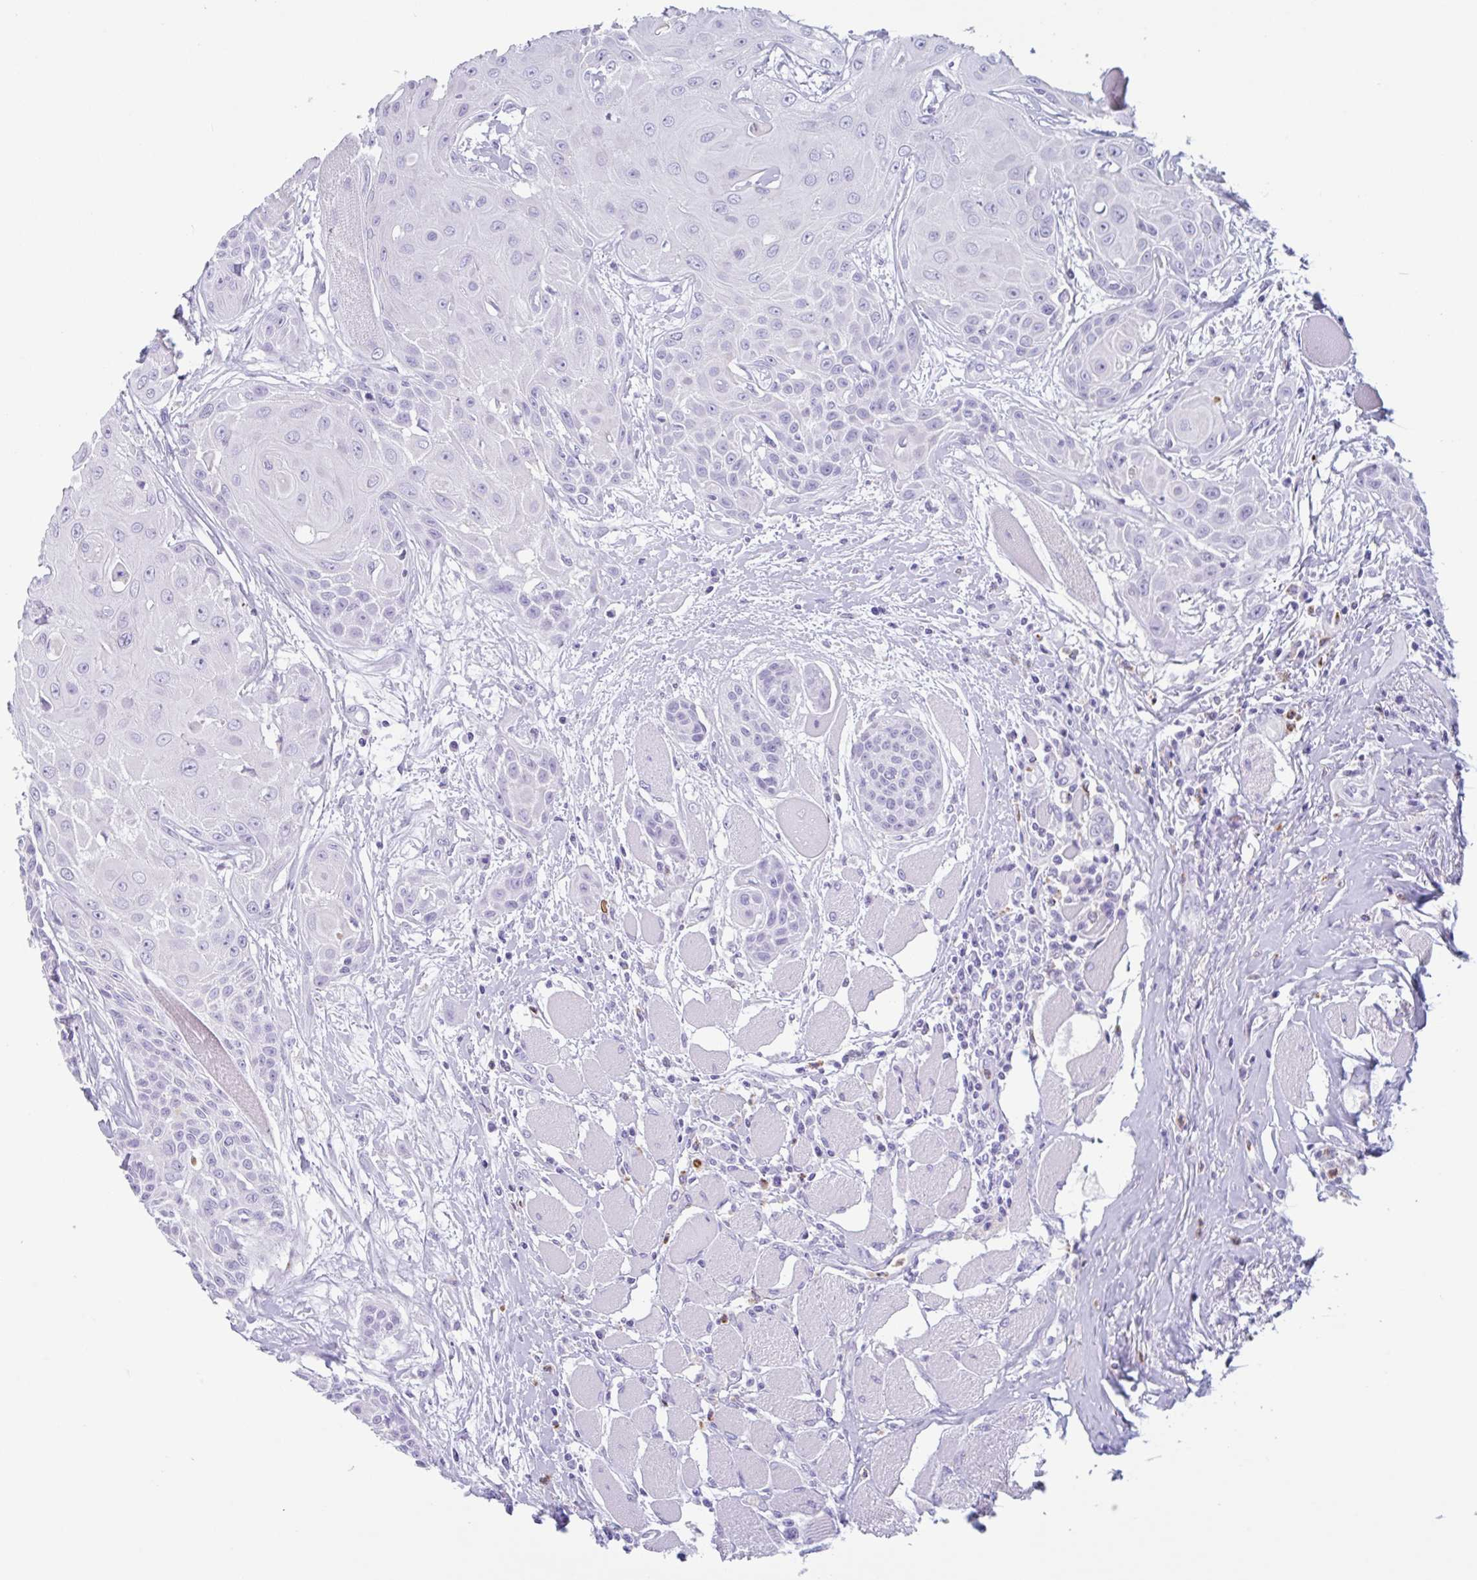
{"staining": {"intensity": "negative", "quantity": "none", "location": "none"}, "tissue": "head and neck cancer", "cell_type": "Tumor cells", "image_type": "cancer", "snomed": [{"axis": "morphology", "description": "Squamous cell carcinoma, NOS"}, {"axis": "topography", "description": "Head-Neck"}], "caption": "There is no significant expression in tumor cells of squamous cell carcinoma (head and neck).", "gene": "DTWD2", "patient": {"sex": "female", "age": 73}}